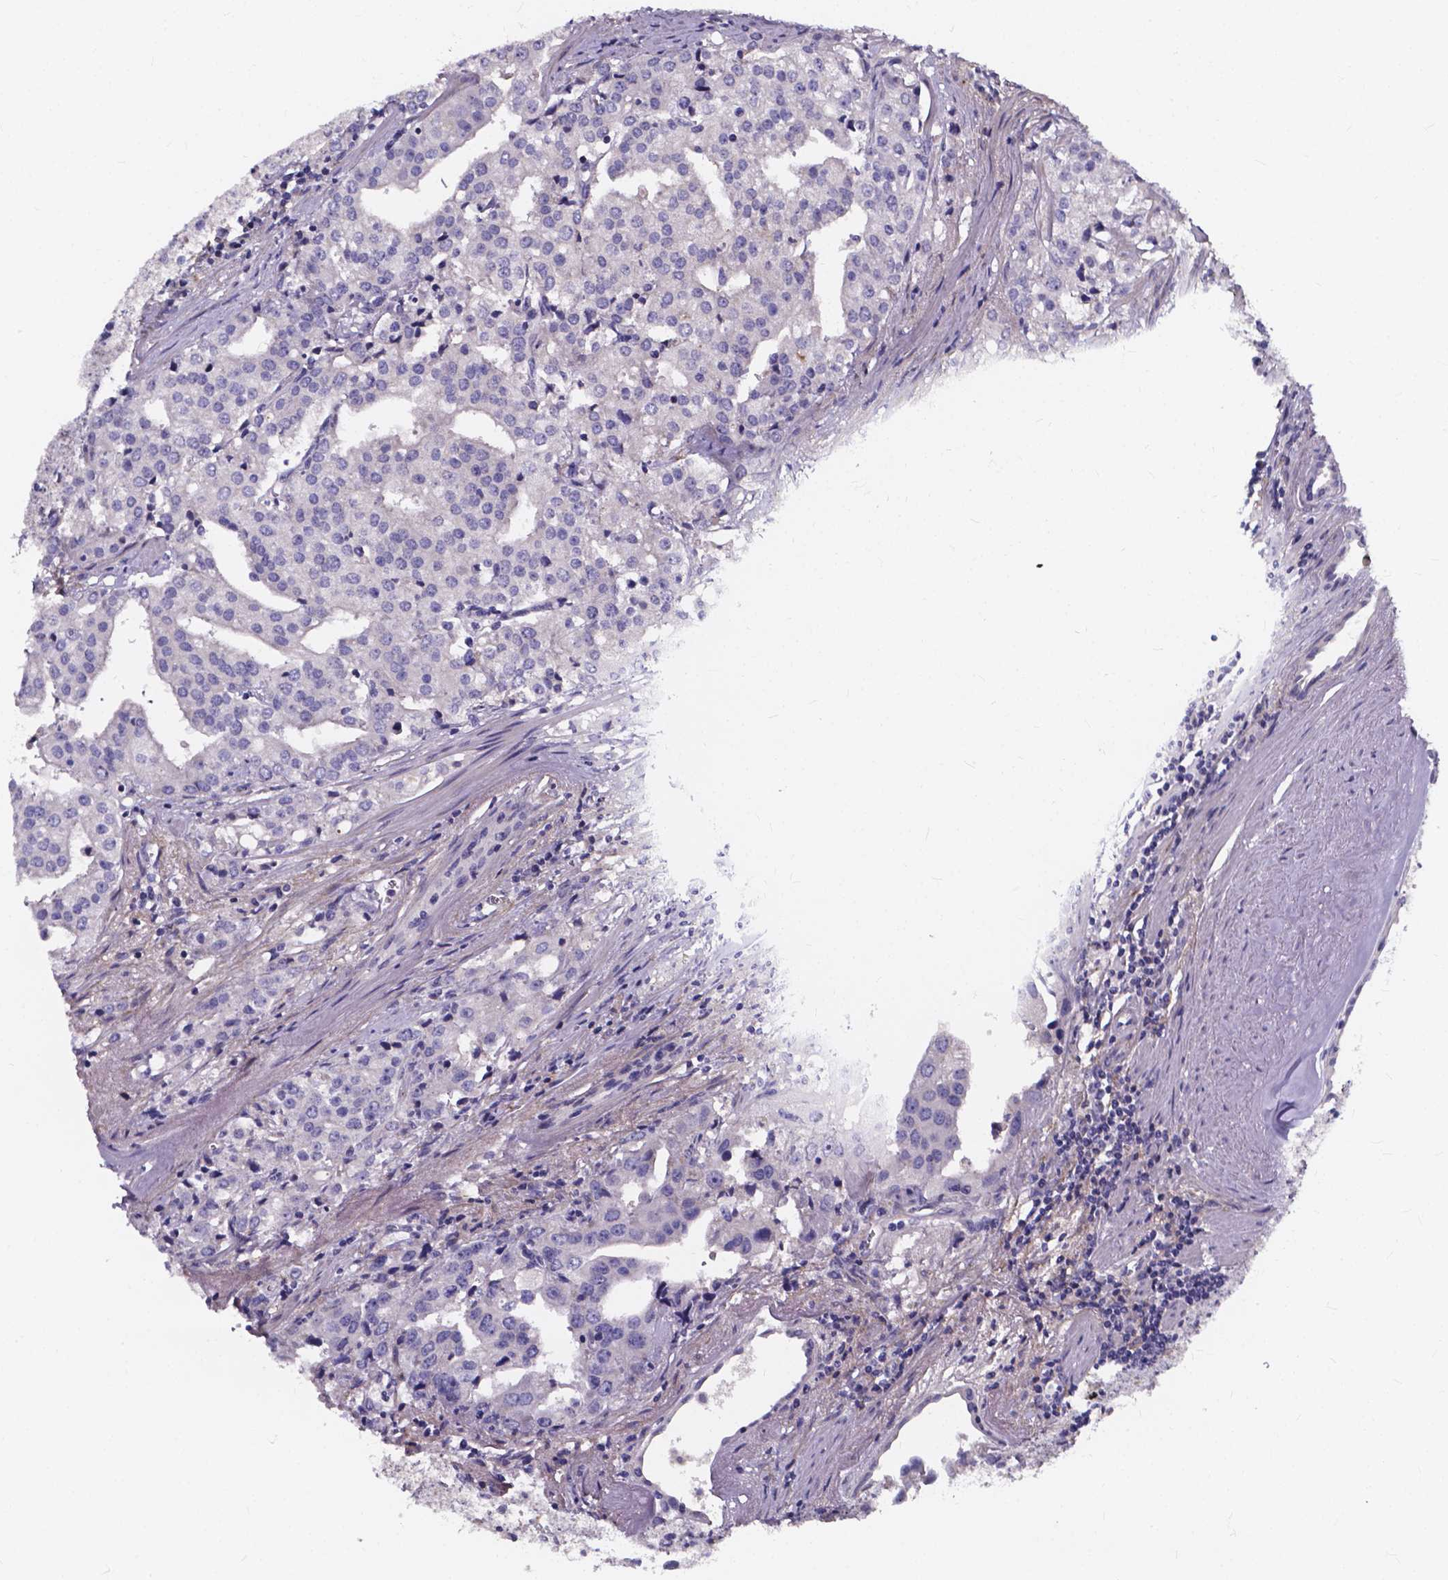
{"staining": {"intensity": "negative", "quantity": "none", "location": "none"}, "tissue": "prostate cancer", "cell_type": "Tumor cells", "image_type": "cancer", "snomed": [{"axis": "morphology", "description": "Adenocarcinoma, High grade"}, {"axis": "topography", "description": "Prostate"}], "caption": "High power microscopy histopathology image of an immunohistochemistry (IHC) micrograph of prostate cancer (adenocarcinoma (high-grade)), revealing no significant positivity in tumor cells.", "gene": "SPOCD1", "patient": {"sex": "male", "age": 68}}